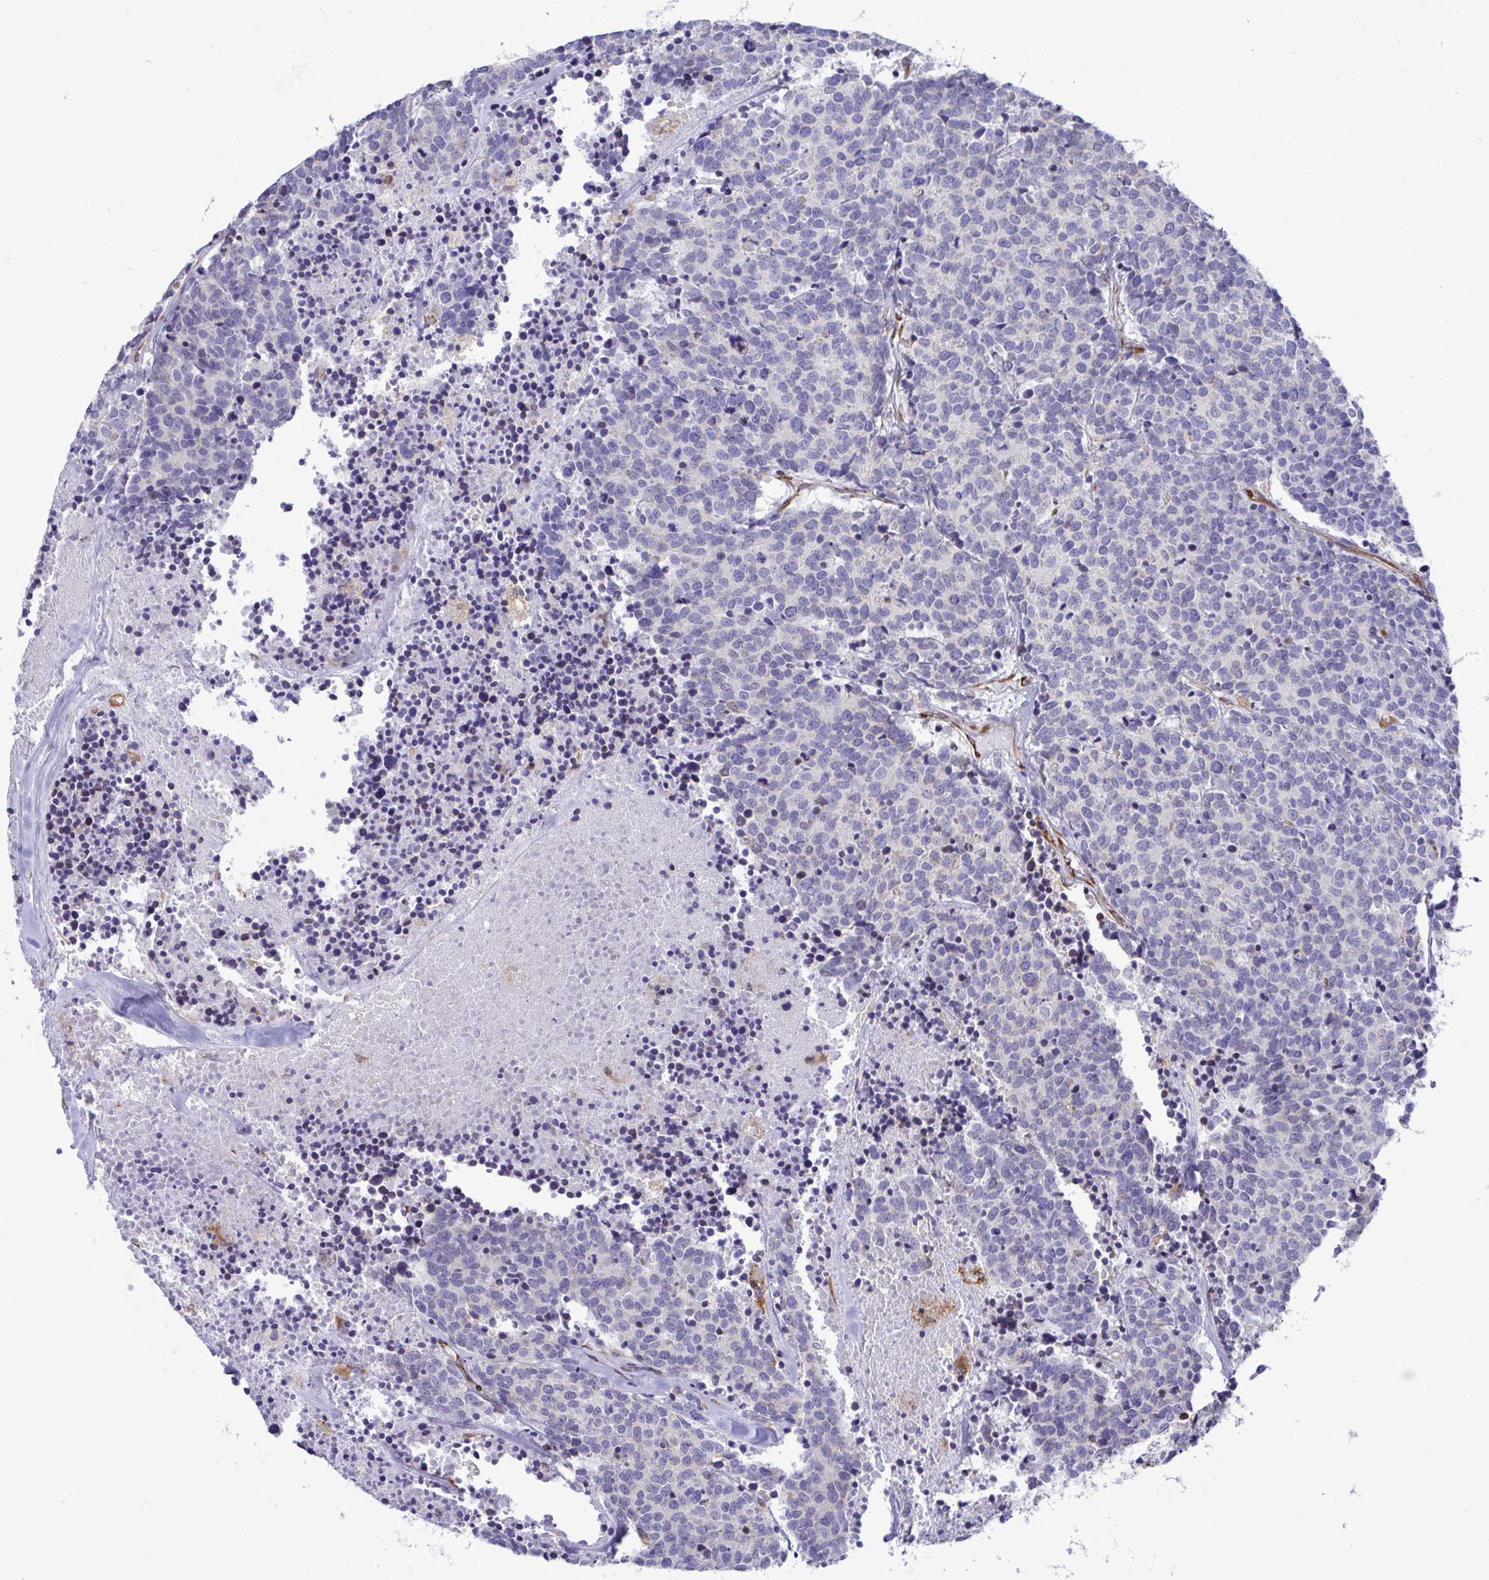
{"staining": {"intensity": "weak", "quantity": "<25%", "location": "cytoplasmic/membranous"}, "tissue": "carcinoid", "cell_type": "Tumor cells", "image_type": "cancer", "snomed": [{"axis": "morphology", "description": "Carcinoid, malignant, NOS"}, {"axis": "topography", "description": "Skin"}], "caption": "This is an immunohistochemistry (IHC) photomicrograph of human malignant carcinoid. There is no positivity in tumor cells.", "gene": "ASPH", "patient": {"sex": "female", "age": 79}}